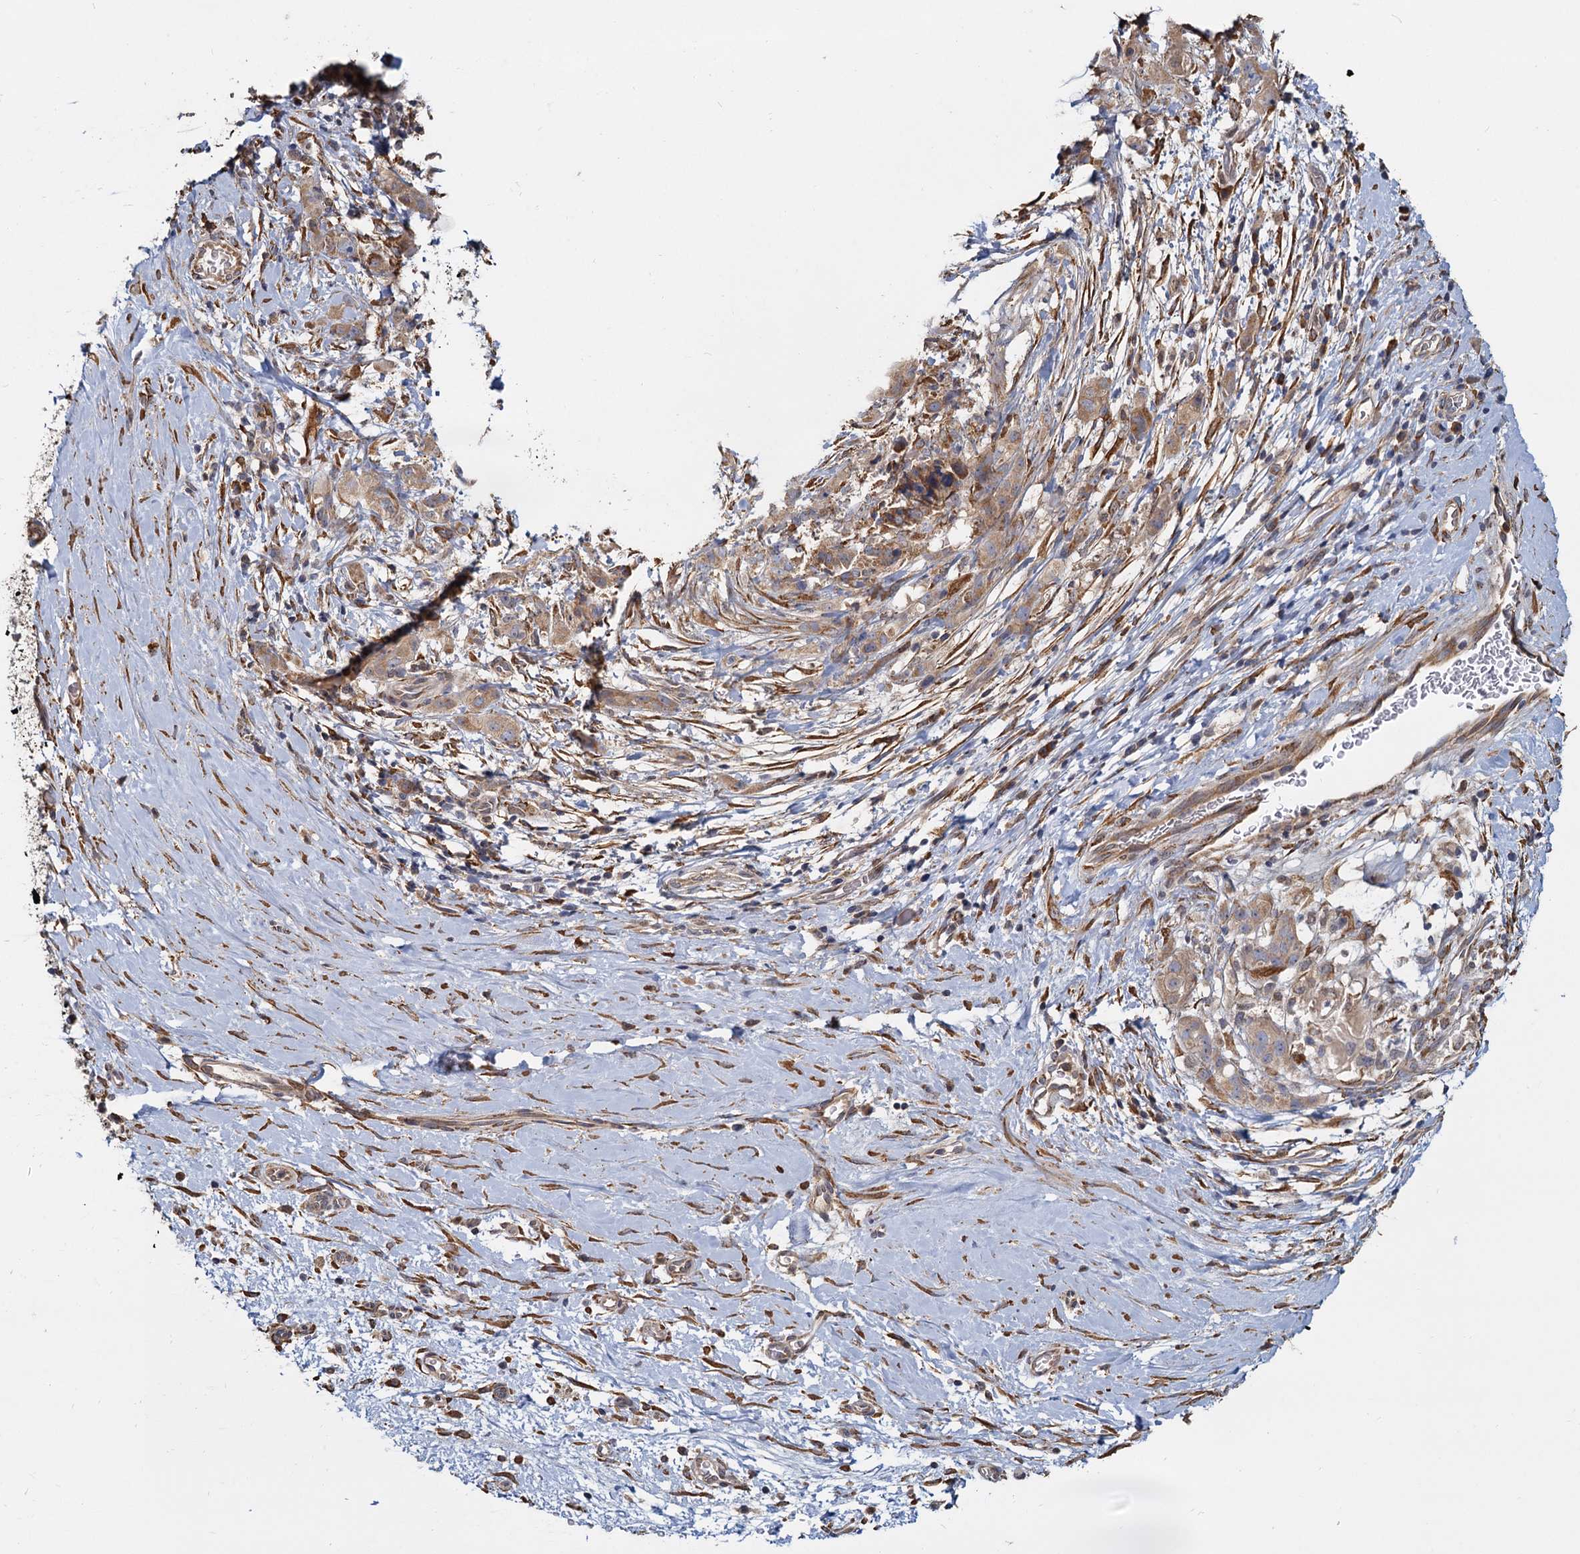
{"staining": {"intensity": "weak", "quantity": ">75%", "location": "cytoplasmic/membranous"}, "tissue": "stomach cancer", "cell_type": "Tumor cells", "image_type": "cancer", "snomed": [{"axis": "morphology", "description": "Adenocarcinoma, NOS"}, {"axis": "topography", "description": "Stomach"}], "caption": "A brown stain labels weak cytoplasmic/membranous staining of a protein in adenocarcinoma (stomach) tumor cells. The staining is performed using DAB brown chromogen to label protein expression. The nuclei are counter-stained blue using hematoxylin.", "gene": "LRRC51", "patient": {"sex": "male", "age": 48}}